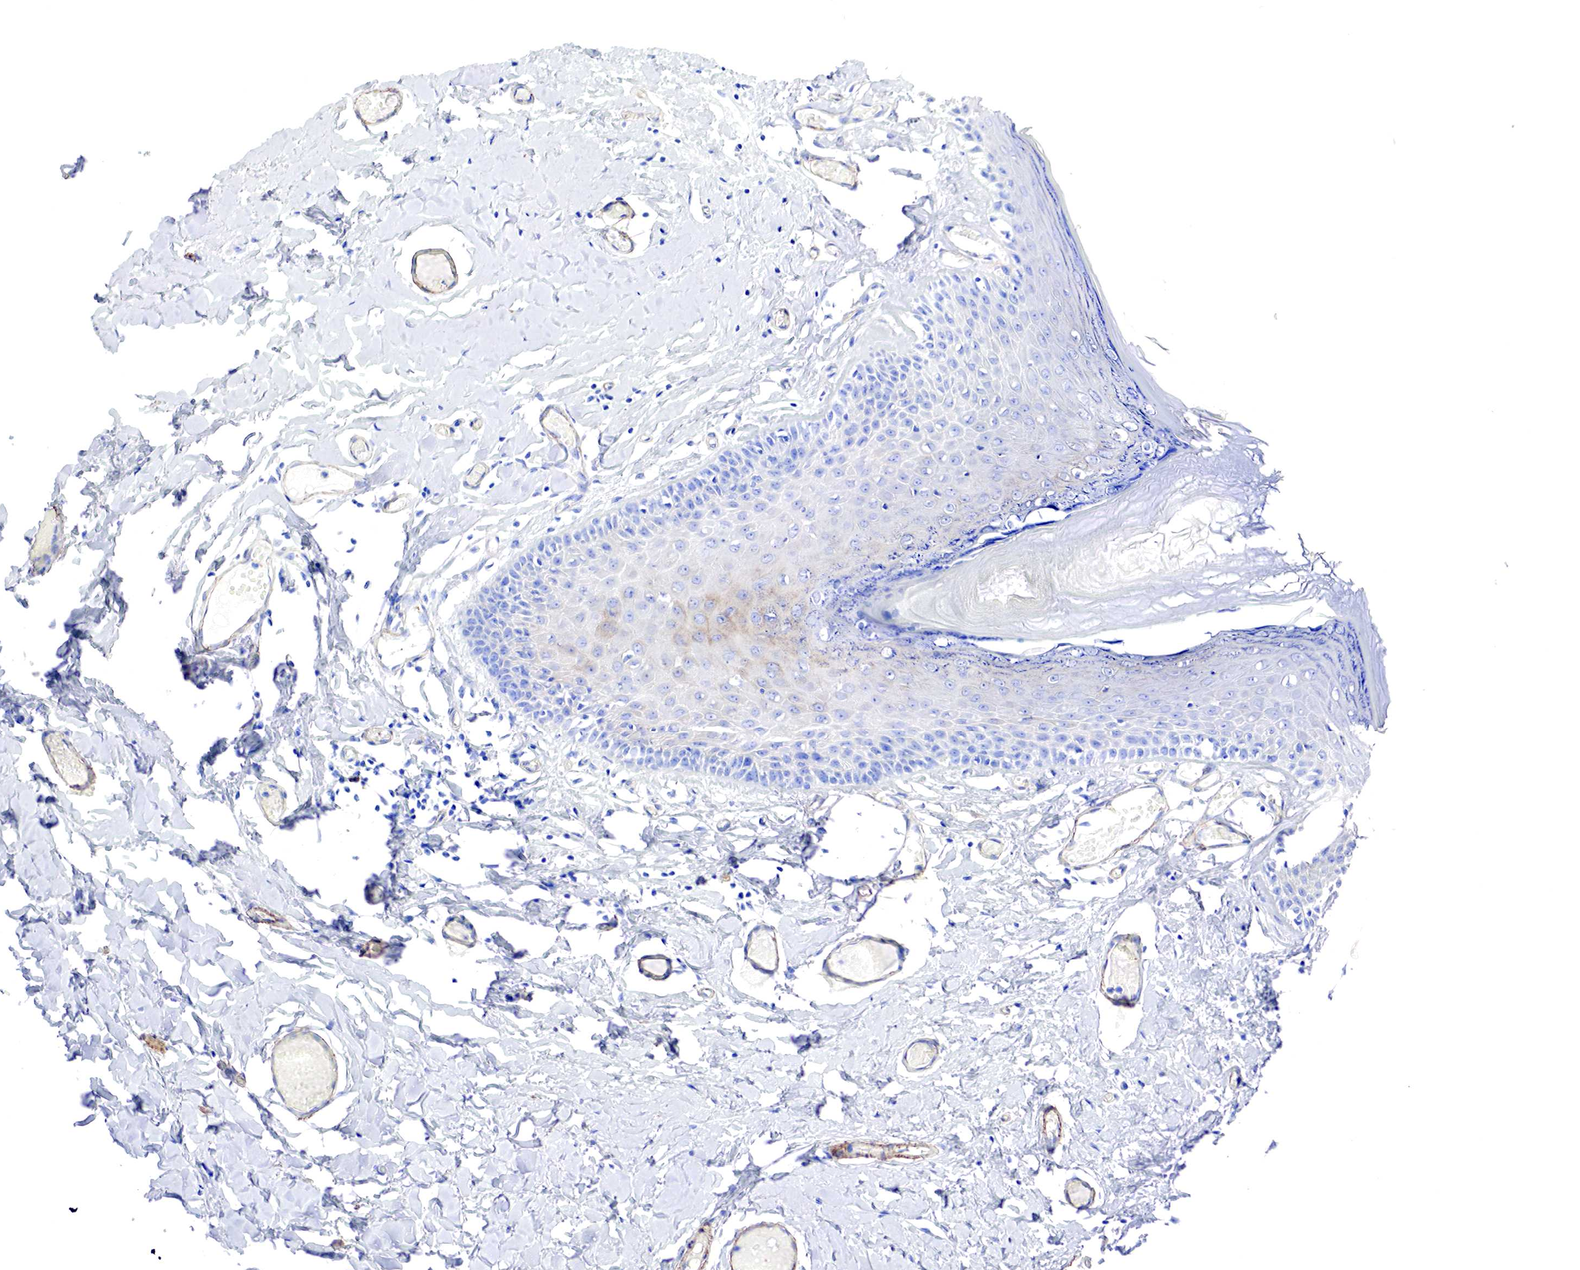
{"staining": {"intensity": "negative", "quantity": "none", "location": "none"}, "tissue": "skin", "cell_type": "Epidermal cells", "image_type": "normal", "snomed": [{"axis": "morphology", "description": "Normal tissue, NOS"}, {"axis": "topography", "description": "Vascular tissue"}, {"axis": "topography", "description": "Vulva"}, {"axis": "topography", "description": "Peripheral nerve tissue"}], "caption": "The micrograph reveals no significant staining in epidermal cells of skin.", "gene": "TPM1", "patient": {"sex": "female", "age": 86}}